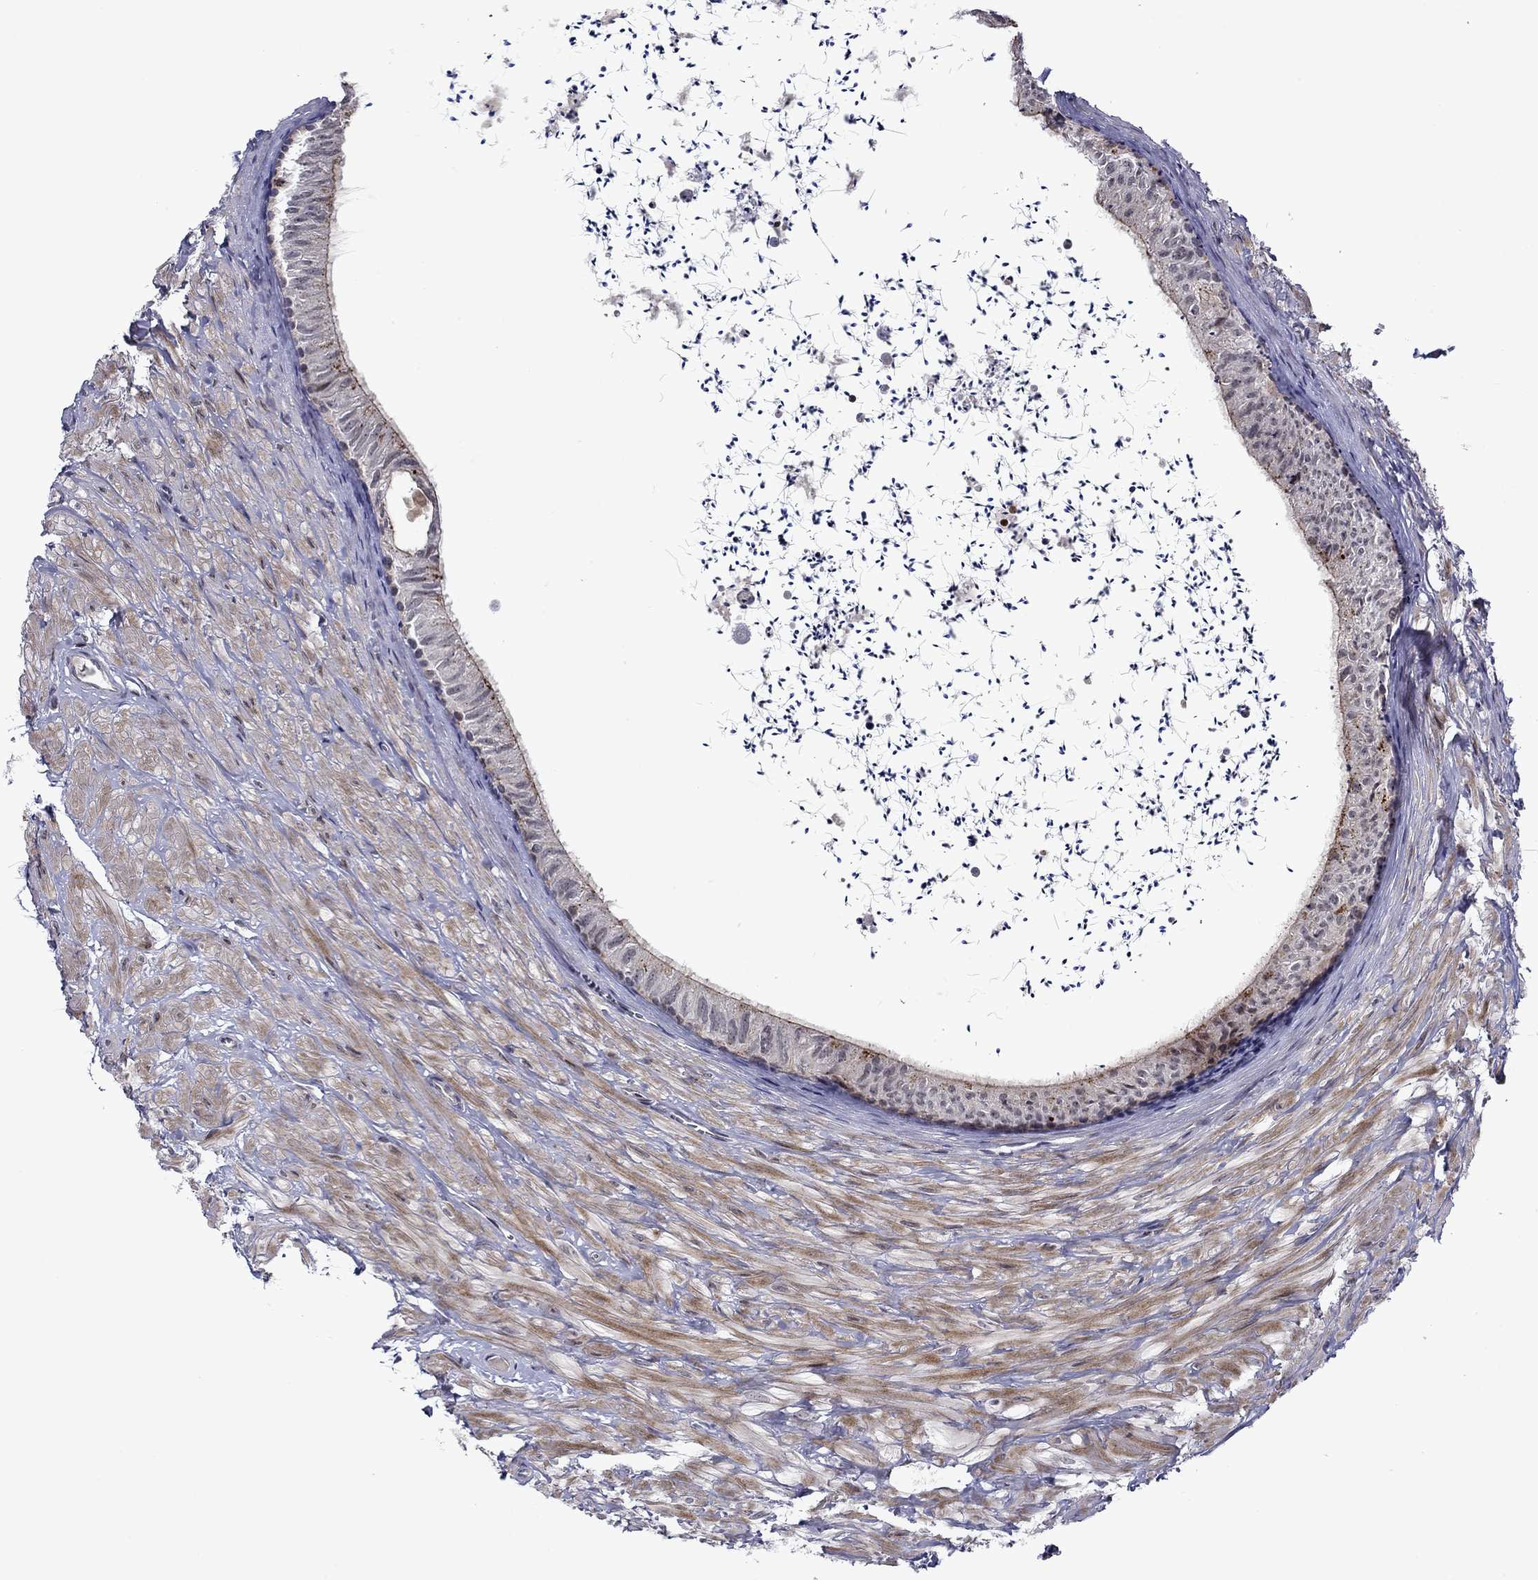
{"staining": {"intensity": "weak", "quantity": "<25%", "location": "cytoplasmic/membranous"}, "tissue": "epididymis", "cell_type": "Glandular cells", "image_type": "normal", "snomed": [{"axis": "morphology", "description": "Normal tissue, NOS"}, {"axis": "topography", "description": "Epididymis"}], "caption": "Epididymis was stained to show a protein in brown. There is no significant expression in glandular cells. (Brightfield microscopy of DAB (3,3'-diaminobenzidine) immunohistochemistry (IHC) at high magnification).", "gene": "B3GAT1", "patient": {"sex": "male", "age": 32}}